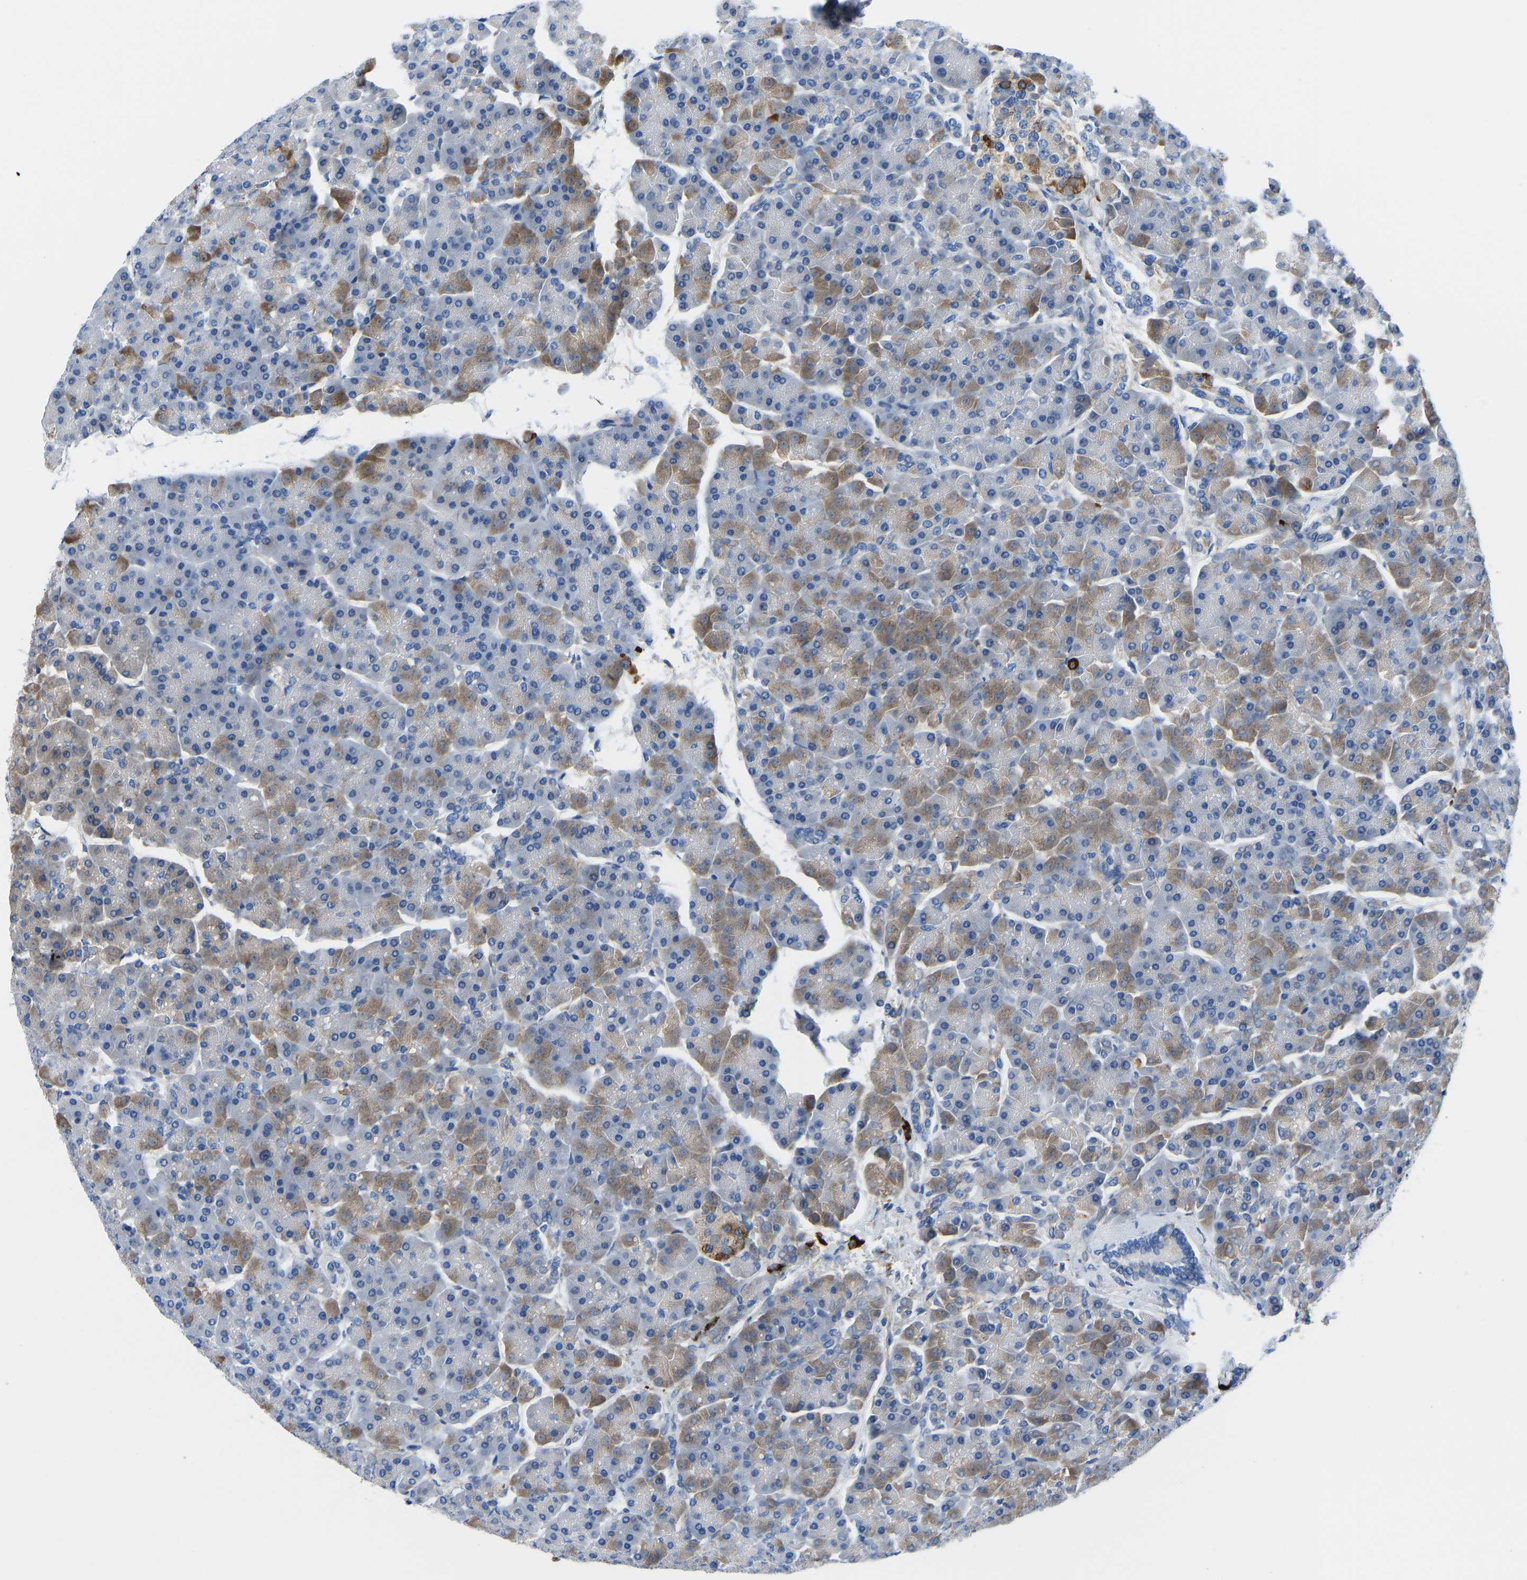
{"staining": {"intensity": "moderate", "quantity": "<25%", "location": "cytoplasmic/membranous"}, "tissue": "pancreas", "cell_type": "Exocrine glandular cells", "image_type": "normal", "snomed": [{"axis": "morphology", "description": "Normal tissue, NOS"}, {"axis": "topography", "description": "Pancreas"}], "caption": "A high-resolution micrograph shows immunohistochemistry (IHC) staining of normal pancreas, which exhibits moderate cytoplasmic/membranous expression in about <25% of exocrine glandular cells.", "gene": "HSPG2", "patient": {"sex": "female", "age": 70}}